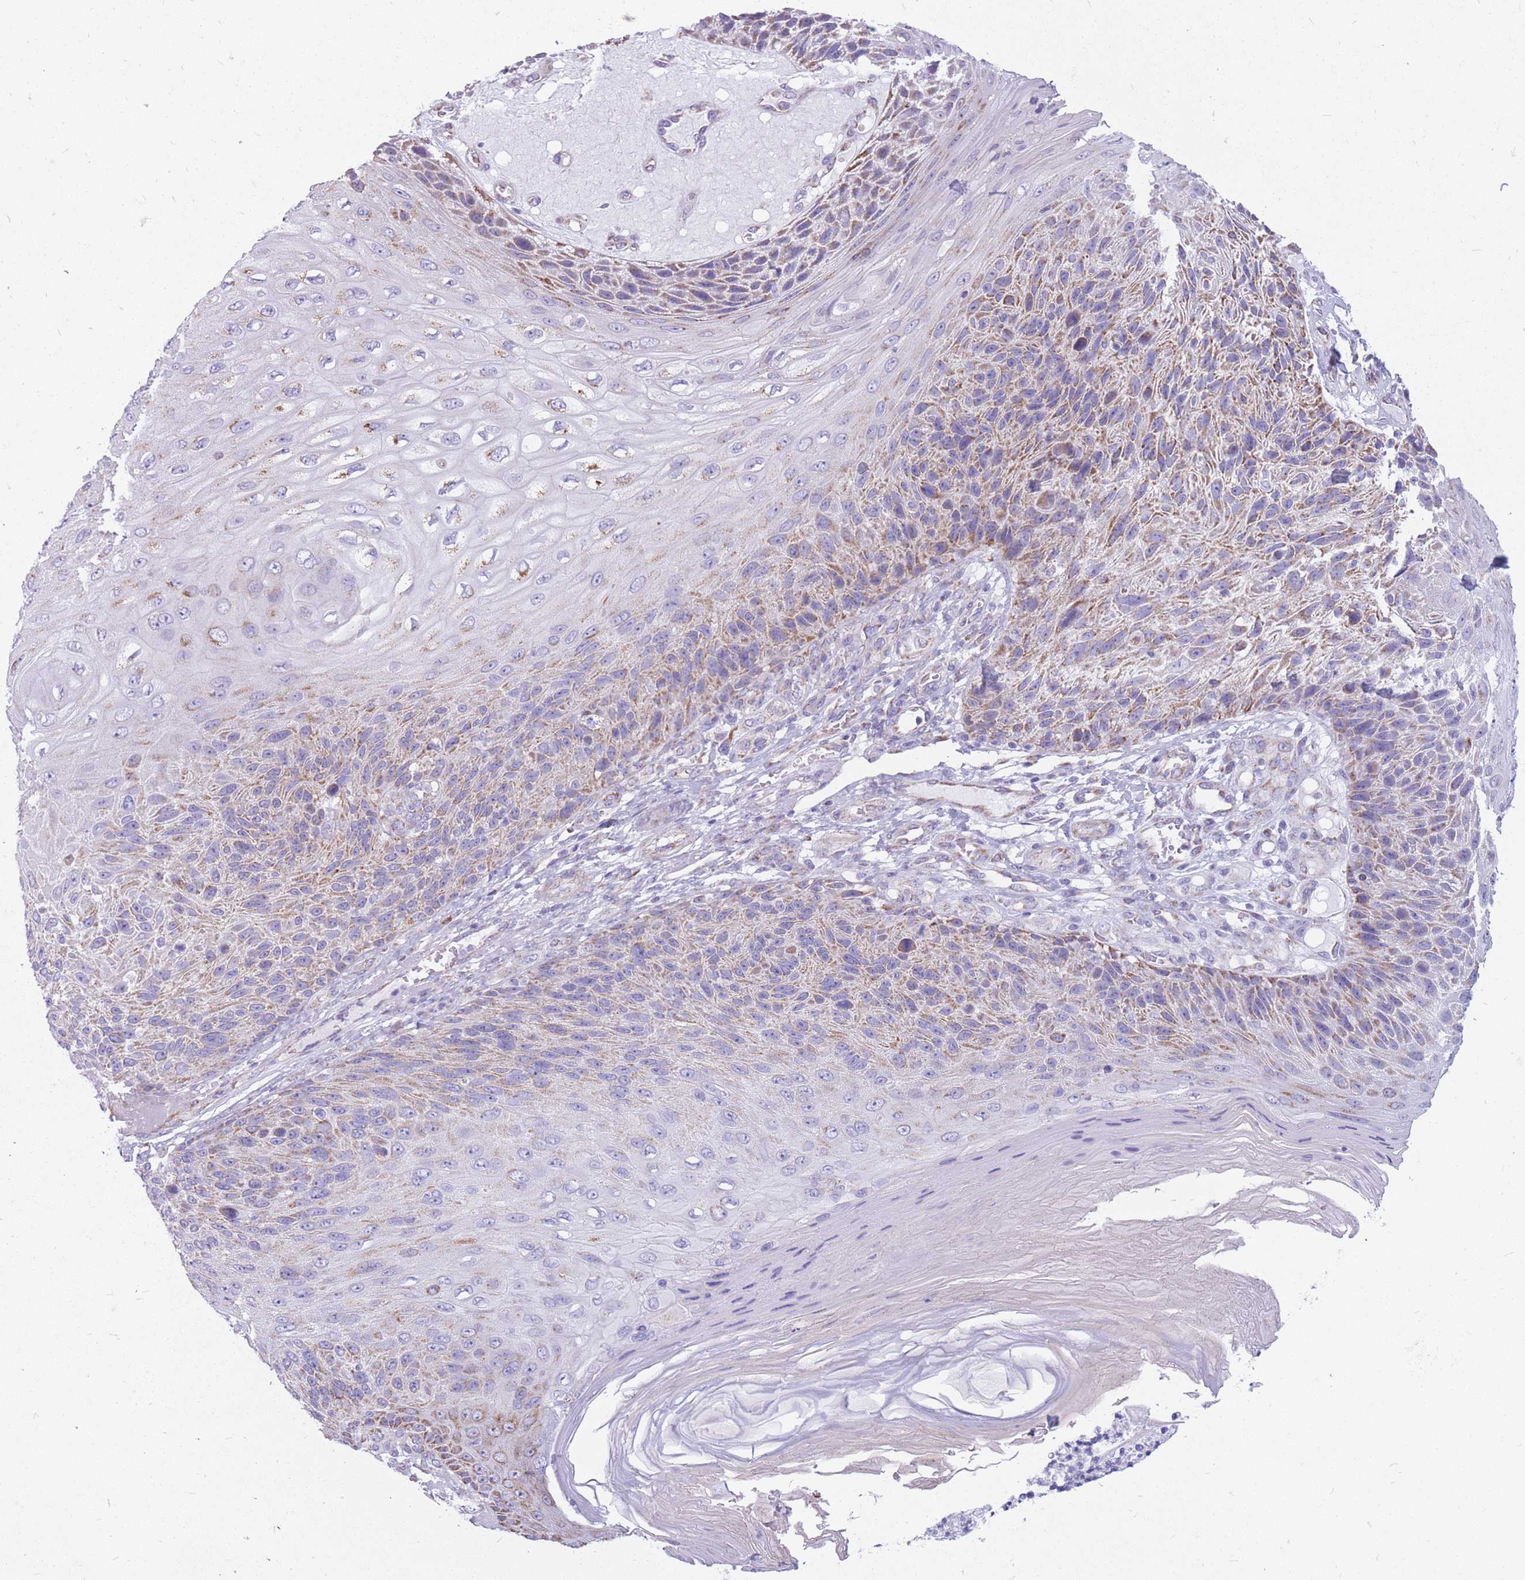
{"staining": {"intensity": "weak", "quantity": "25%-75%", "location": "cytoplasmic/membranous"}, "tissue": "skin cancer", "cell_type": "Tumor cells", "image_type": "cancer", "snomed": [{"axis": "morphology", "description": "Squamous cell carcinoma, NOS"}, {"axis": "topography", "description": "Skin"}], "caption": "Protein expression analysis of human skin squamous cell carcinoma reveals weak cytoplasmic/membranous staining in about 25%-75% of tumor cells.", "gene": "PCSK1", "patient": {"sex": "female", "age": 88}}